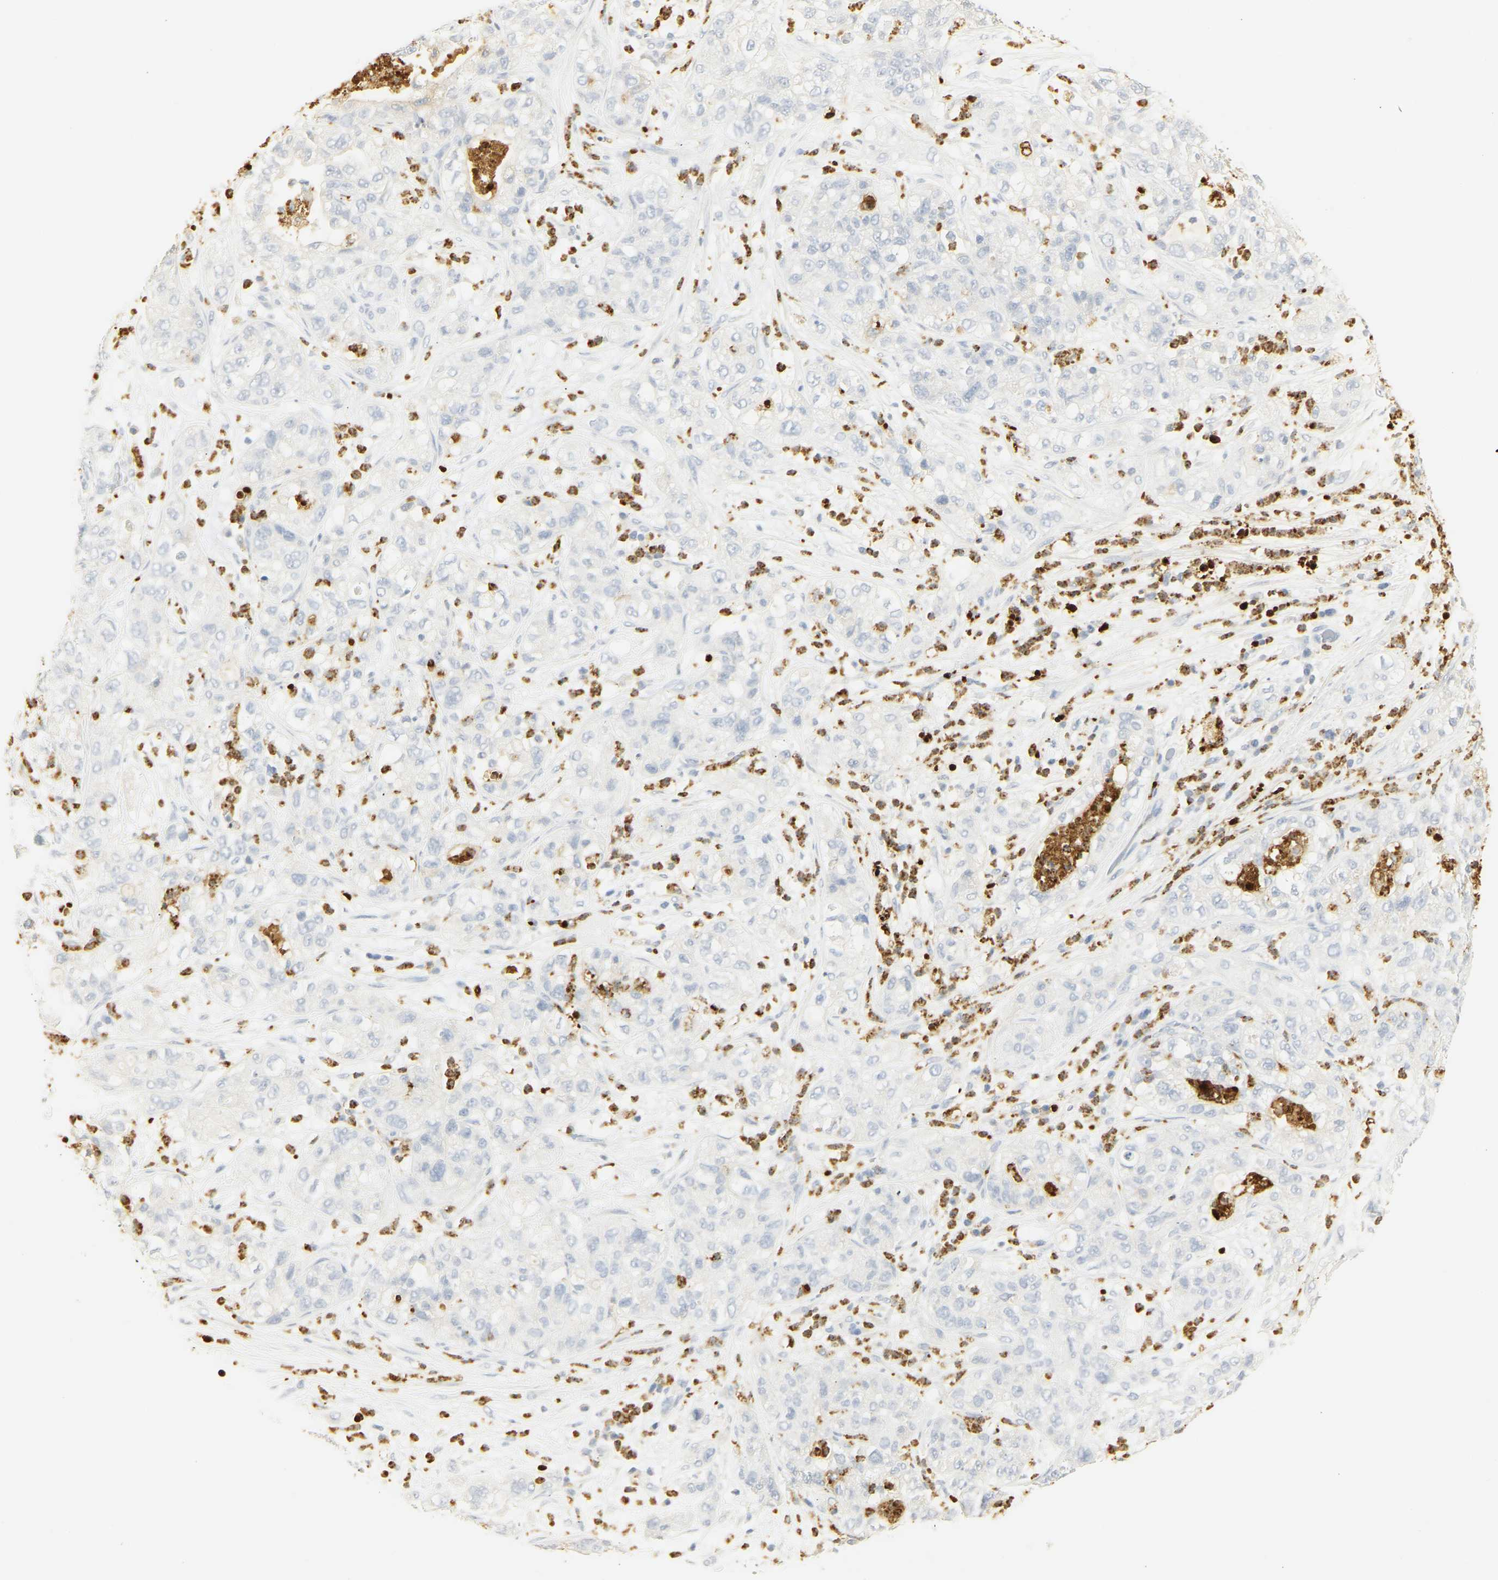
{"staining": {"intensity": "negative", "quantity": "none", "location": "none"}, "tissue": "pancreatic cancer", "cell_type": "Tumor cells", "image_type": "cancer", "snomed": [{"axis": "morphology", "description": "Adenocarcinoma, NOS"}, {"axis": "topography", "description": "Pancreas"}], "caption": "Immunohistochemistry (IHC) image of human pancreatic cancer stained for a protein (brown), which displays no positivity in tumor cells. (Stains: DAB (3,3'-diaminobenzidine) IHC with hematoxylin counter stain, Microscopy: brightfield microscopy at high magnification).", "gene": "MPO", "patient": {"sex": "female", "age": 78}}